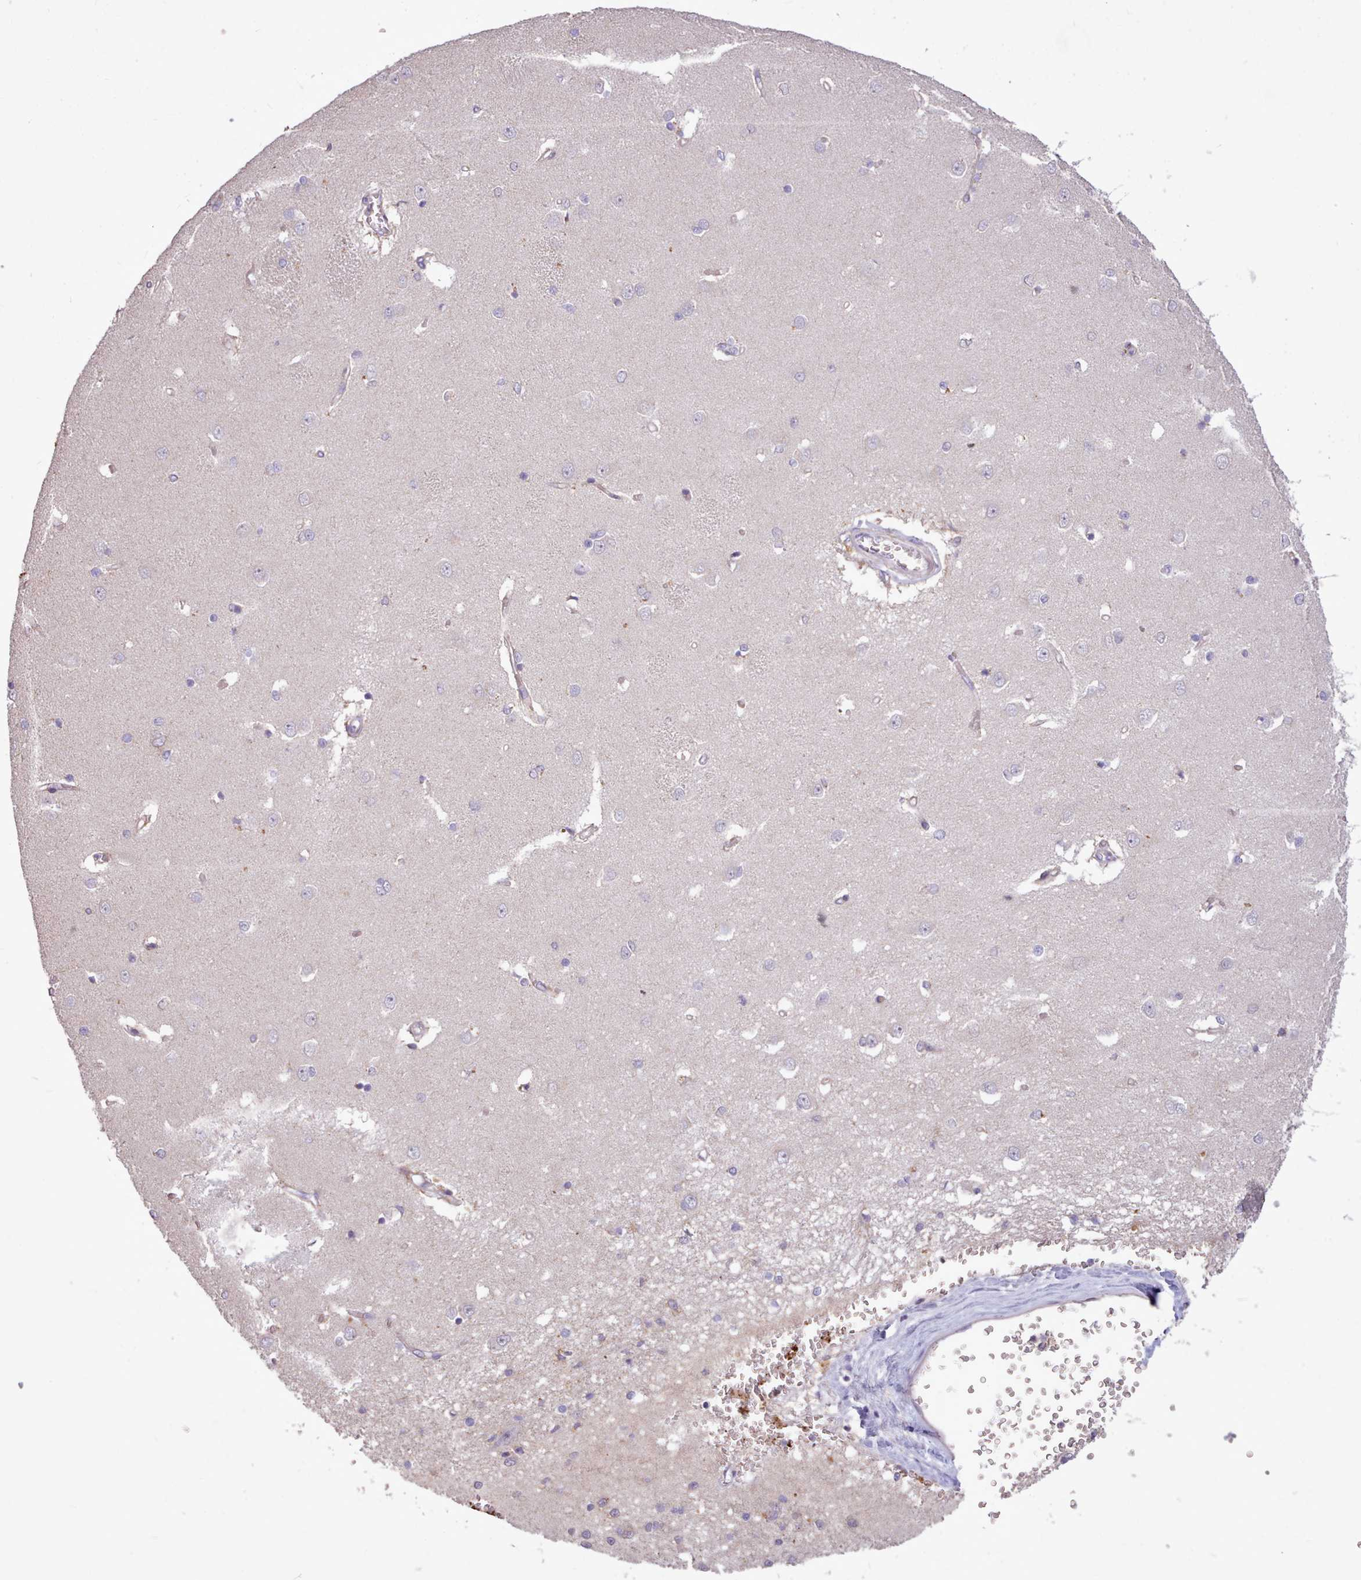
{"staining": {"intensity": "negative", "quantity": "none", "location": "none"}, "tissue": "caudate", "cell_type": "Glial cells", "image_type": "normal", "snomed": [{"axis": "morphology", "description": "Normal tissue, NOS"}, {"axis": "topography", "description": "Lateral ventricle wall"}], "caption": "An immunohistochemistry histopathology image of unremarkable caudate is shown. There is no staining in glial cells of caudate.", "gene": "ZNF607", "patient": {"sex": "male", "age": 37}}